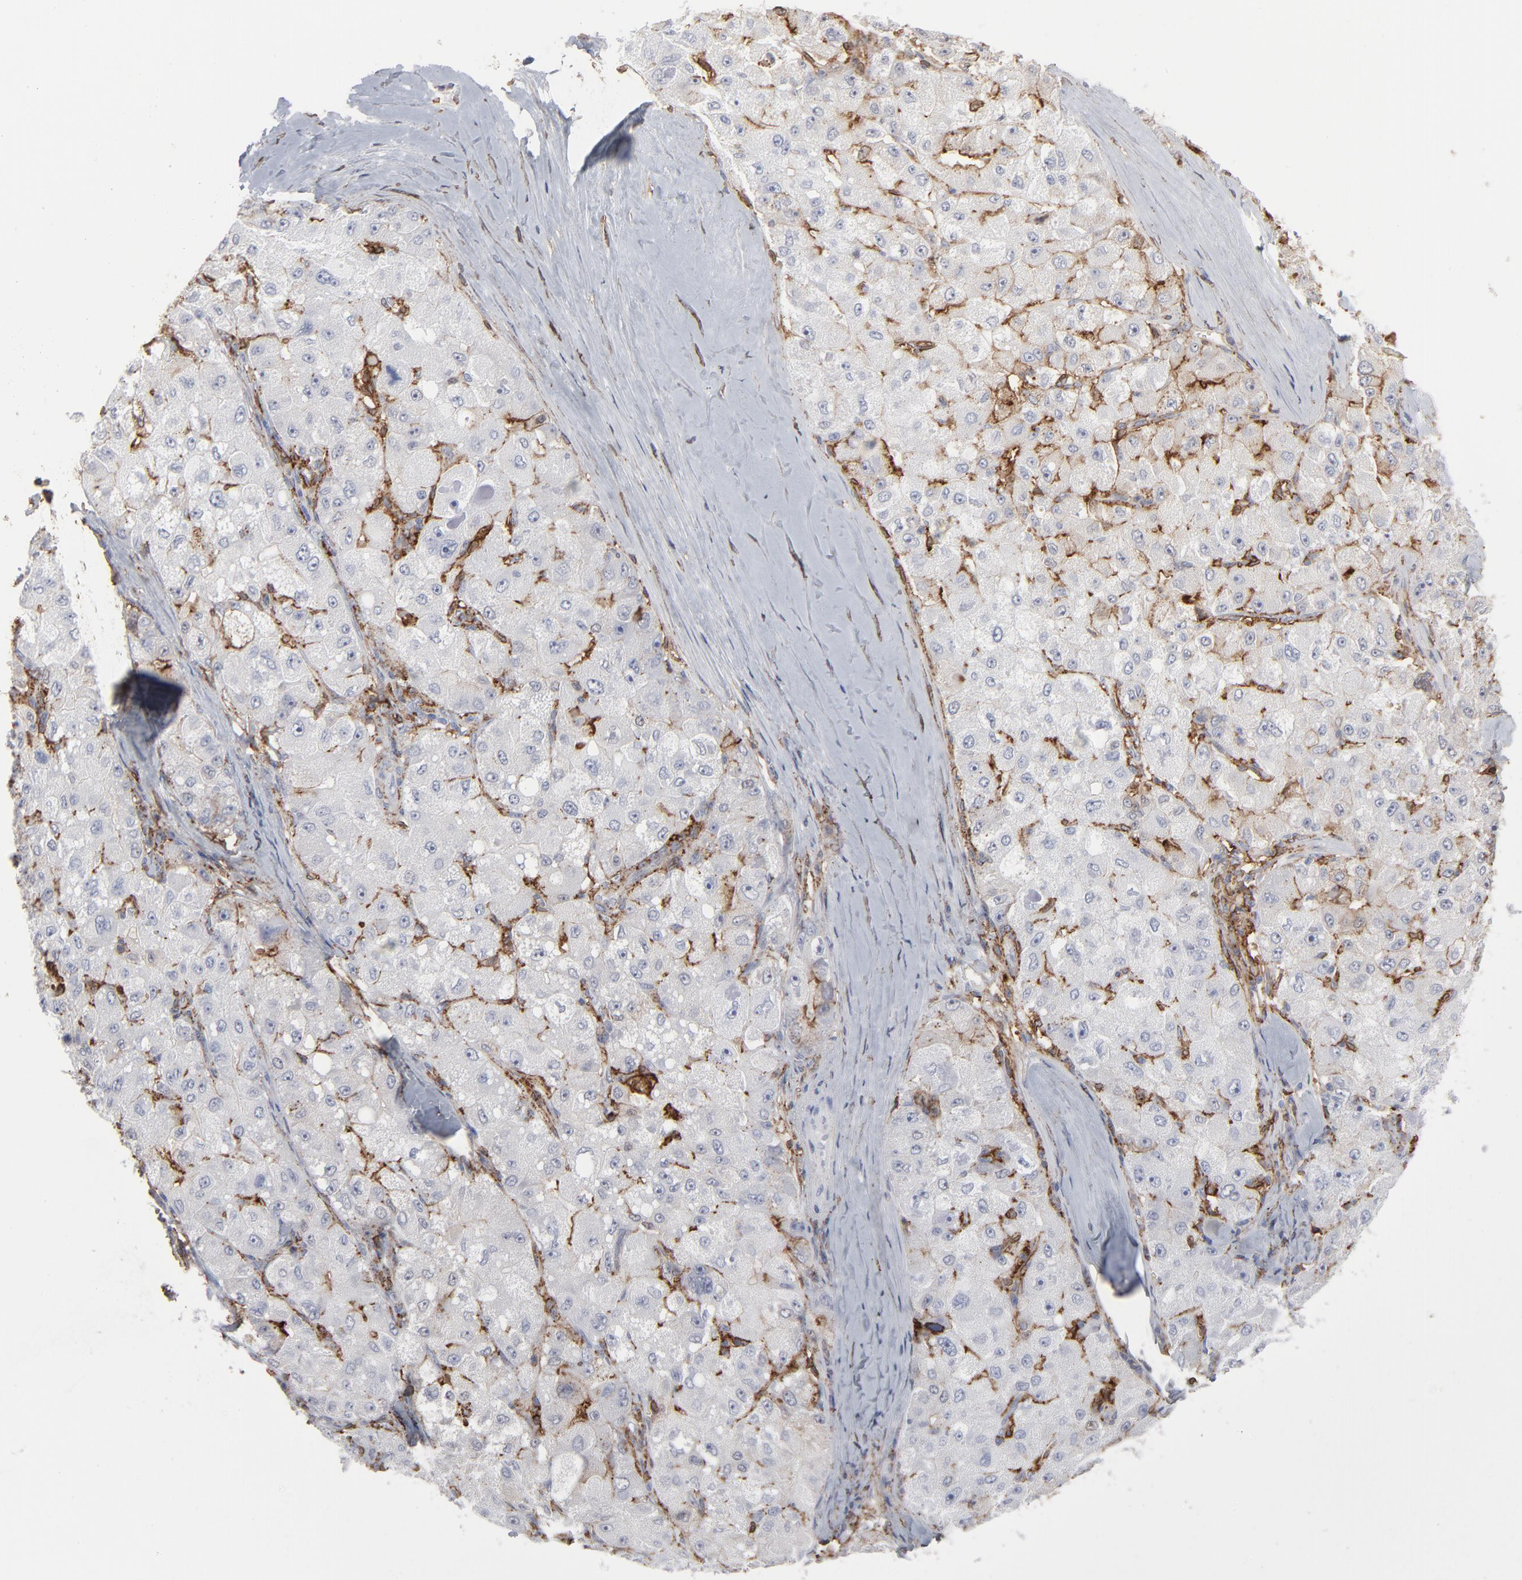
{"staining": {"intensity": "weak", "quantity": "<25%", "location": "cytoplasmic/membranous"}, "tissue": "liver cancer", "cell_type": "Tumor cells", "image_type": "cancer", "snomed": [{"axis": "morphology", "description": "Carcinoma, Hepatocellular, NOS"}, {"axis": "topography", "description": "Liver"}], "caption": "Tumor cells show no significant protein expression in liver cancer.", "gene": "ANXA5", "patient": {"sex": "male", "age": 80}}